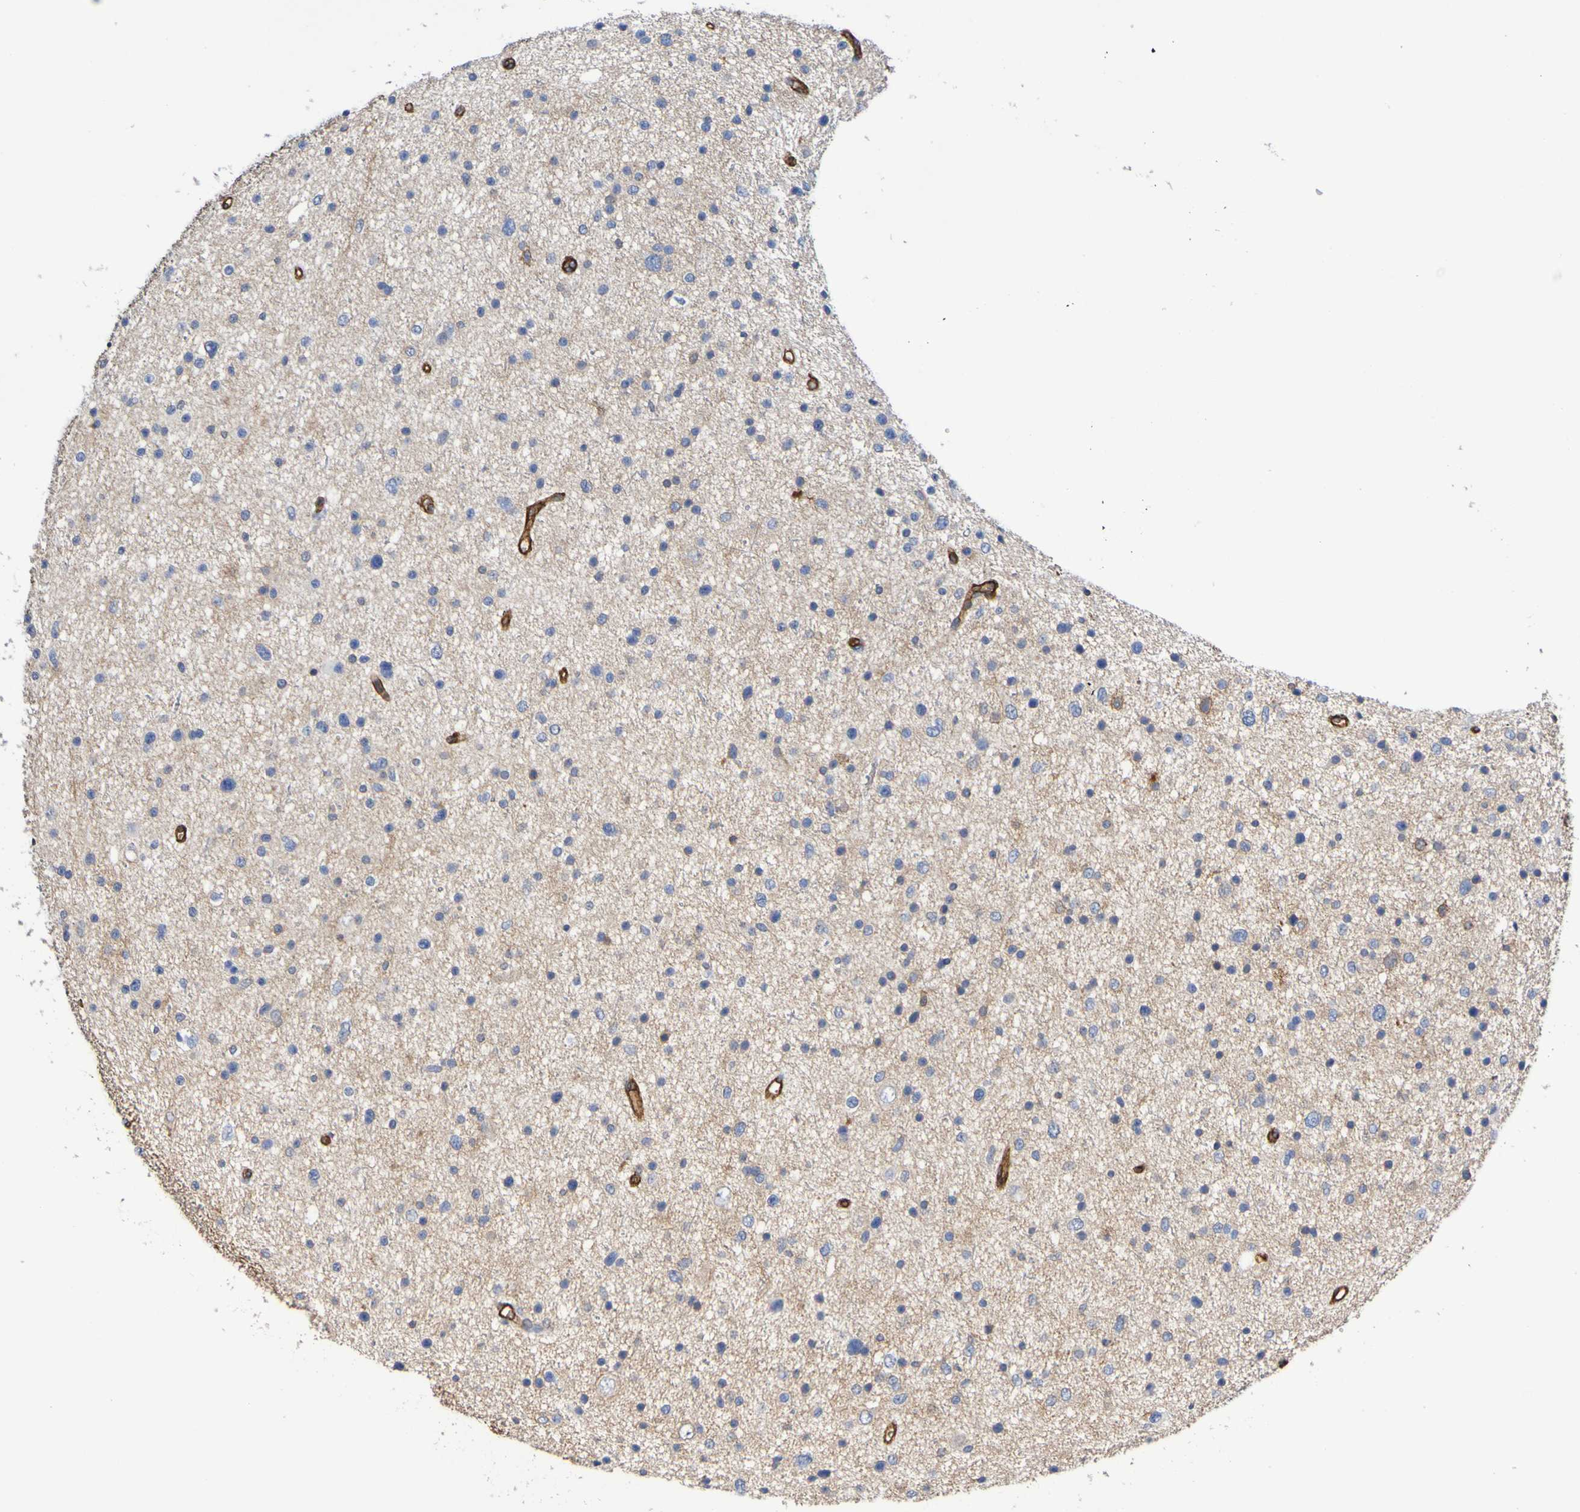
{"staining": {"intensity": "negative", "quantity": "none", "location": "none"}, "tissue": "glioma", "cell_type": "Tumor cells", "image_type": "cancer", "snomed": [{"axis": "morphology", "description": "Glioma, malignant, Low grade"}, {"axis": "topography", "description": "Brain"}], "caption": "DAB (3,3'-diaminobenzidine) immunohistochemical staining of human glioma exhibits no significant positivity in tumor cells. (DAB (3,3'-diaminobenzidine) immunohistochemistry (IHC) with hematoxylin counter stain).", "gene": "SLC3A2", "patient": {"sex": "female", "age": 37}}